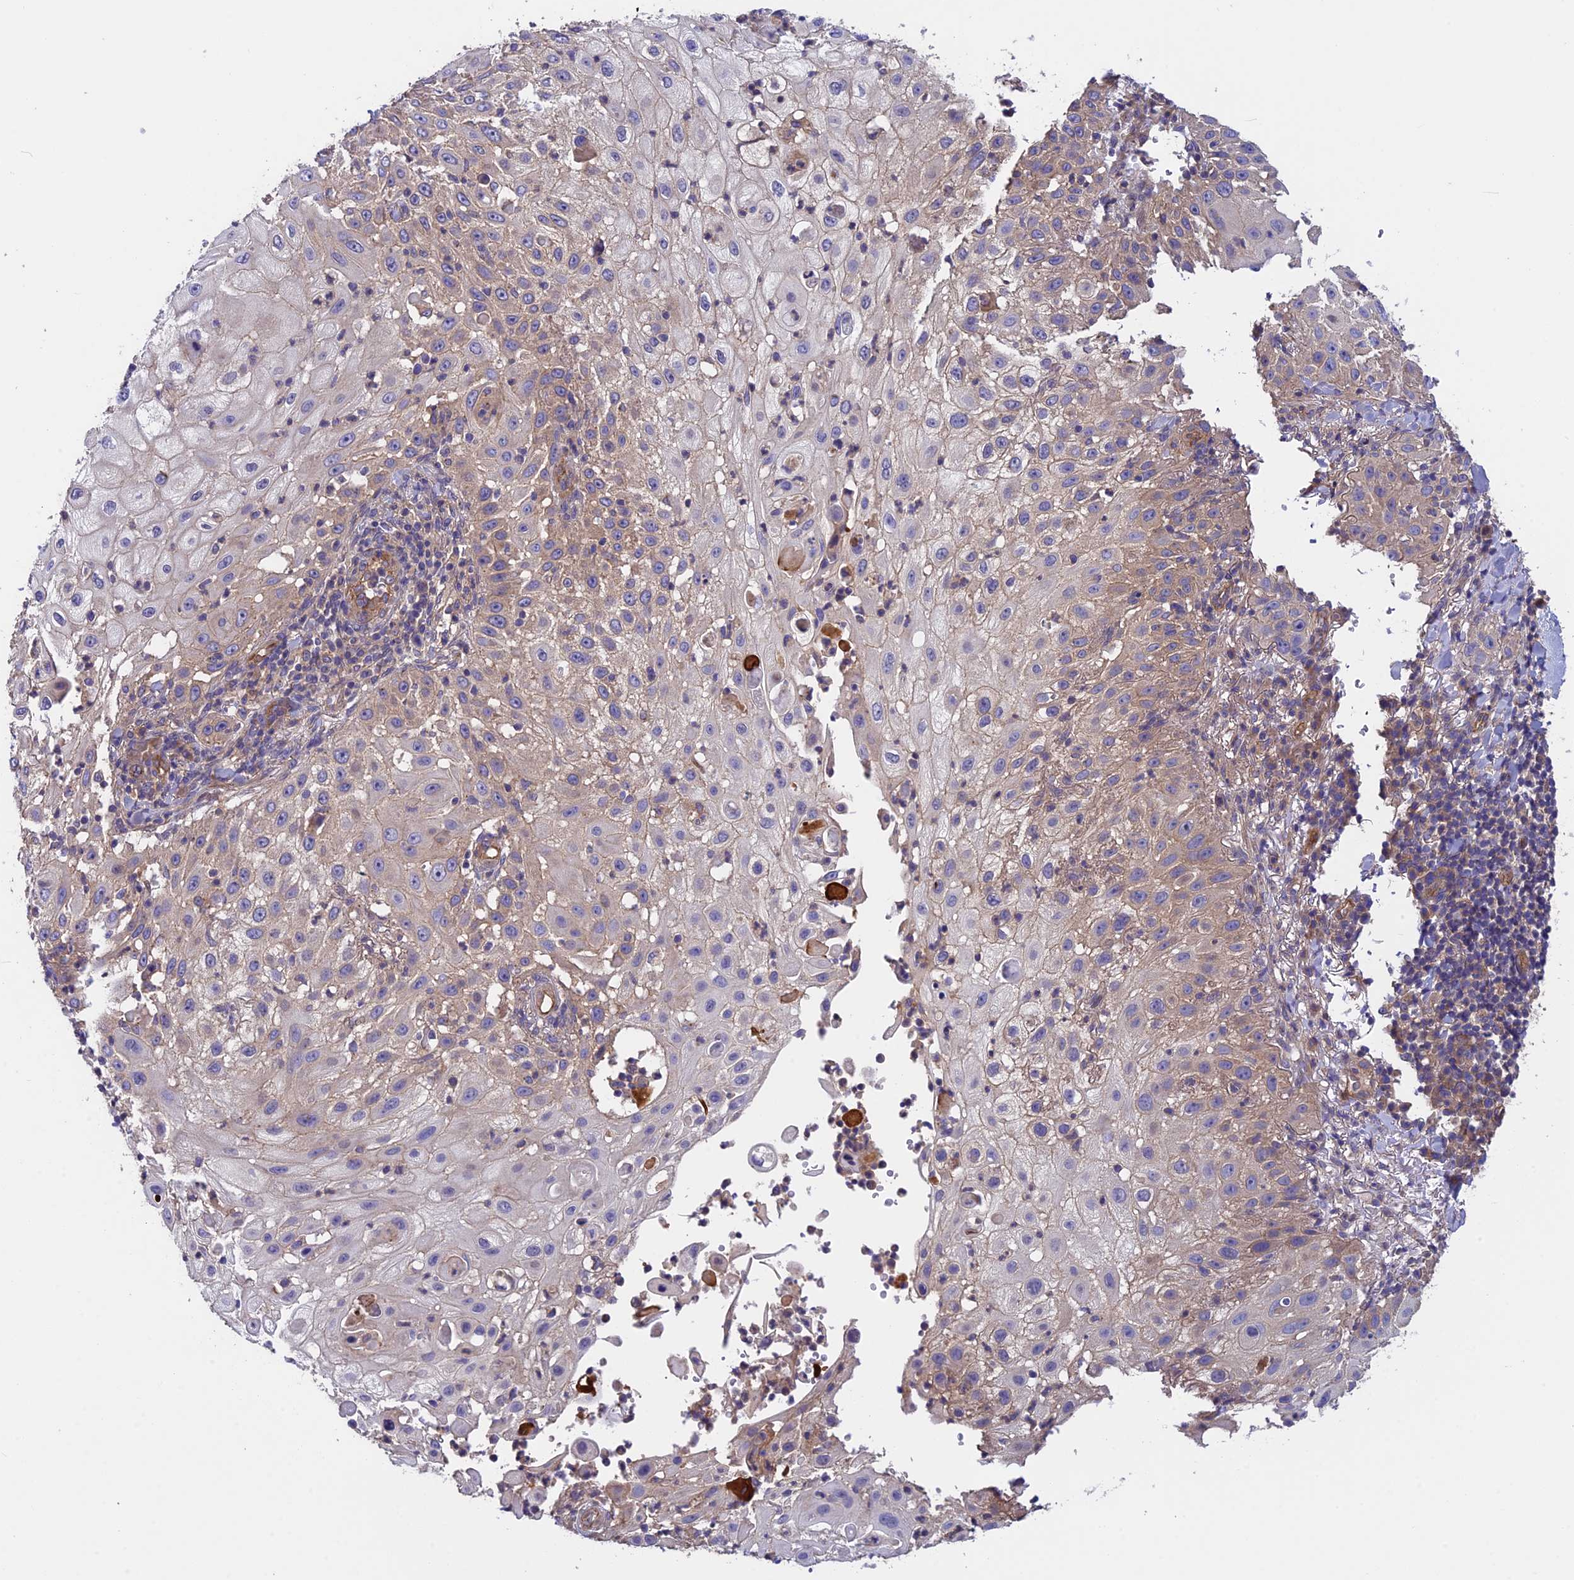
{"staining": {"intensity": "weak", "quantity": "25%-75%", "location": "cytoplasmic/membranous"}, "tissue": "skin cancer", "cell_type": "Tumor cells", "image_type": "cancer", "snomed": [{"axis": "morphology", "description": "Squamous cell carcinoma, NOS"}, {"axis": "topography", "description": "Skin"}], "caption": "Immunohistochemical staining of skin cancer (squamous cell carcinoma) demonstrates weak cytoplasmic/membranous protein positivity in about 25%-75% of tumor cells.", "gene": "ADAMTS15", "patient": {"sex": "female", "age": 44}}